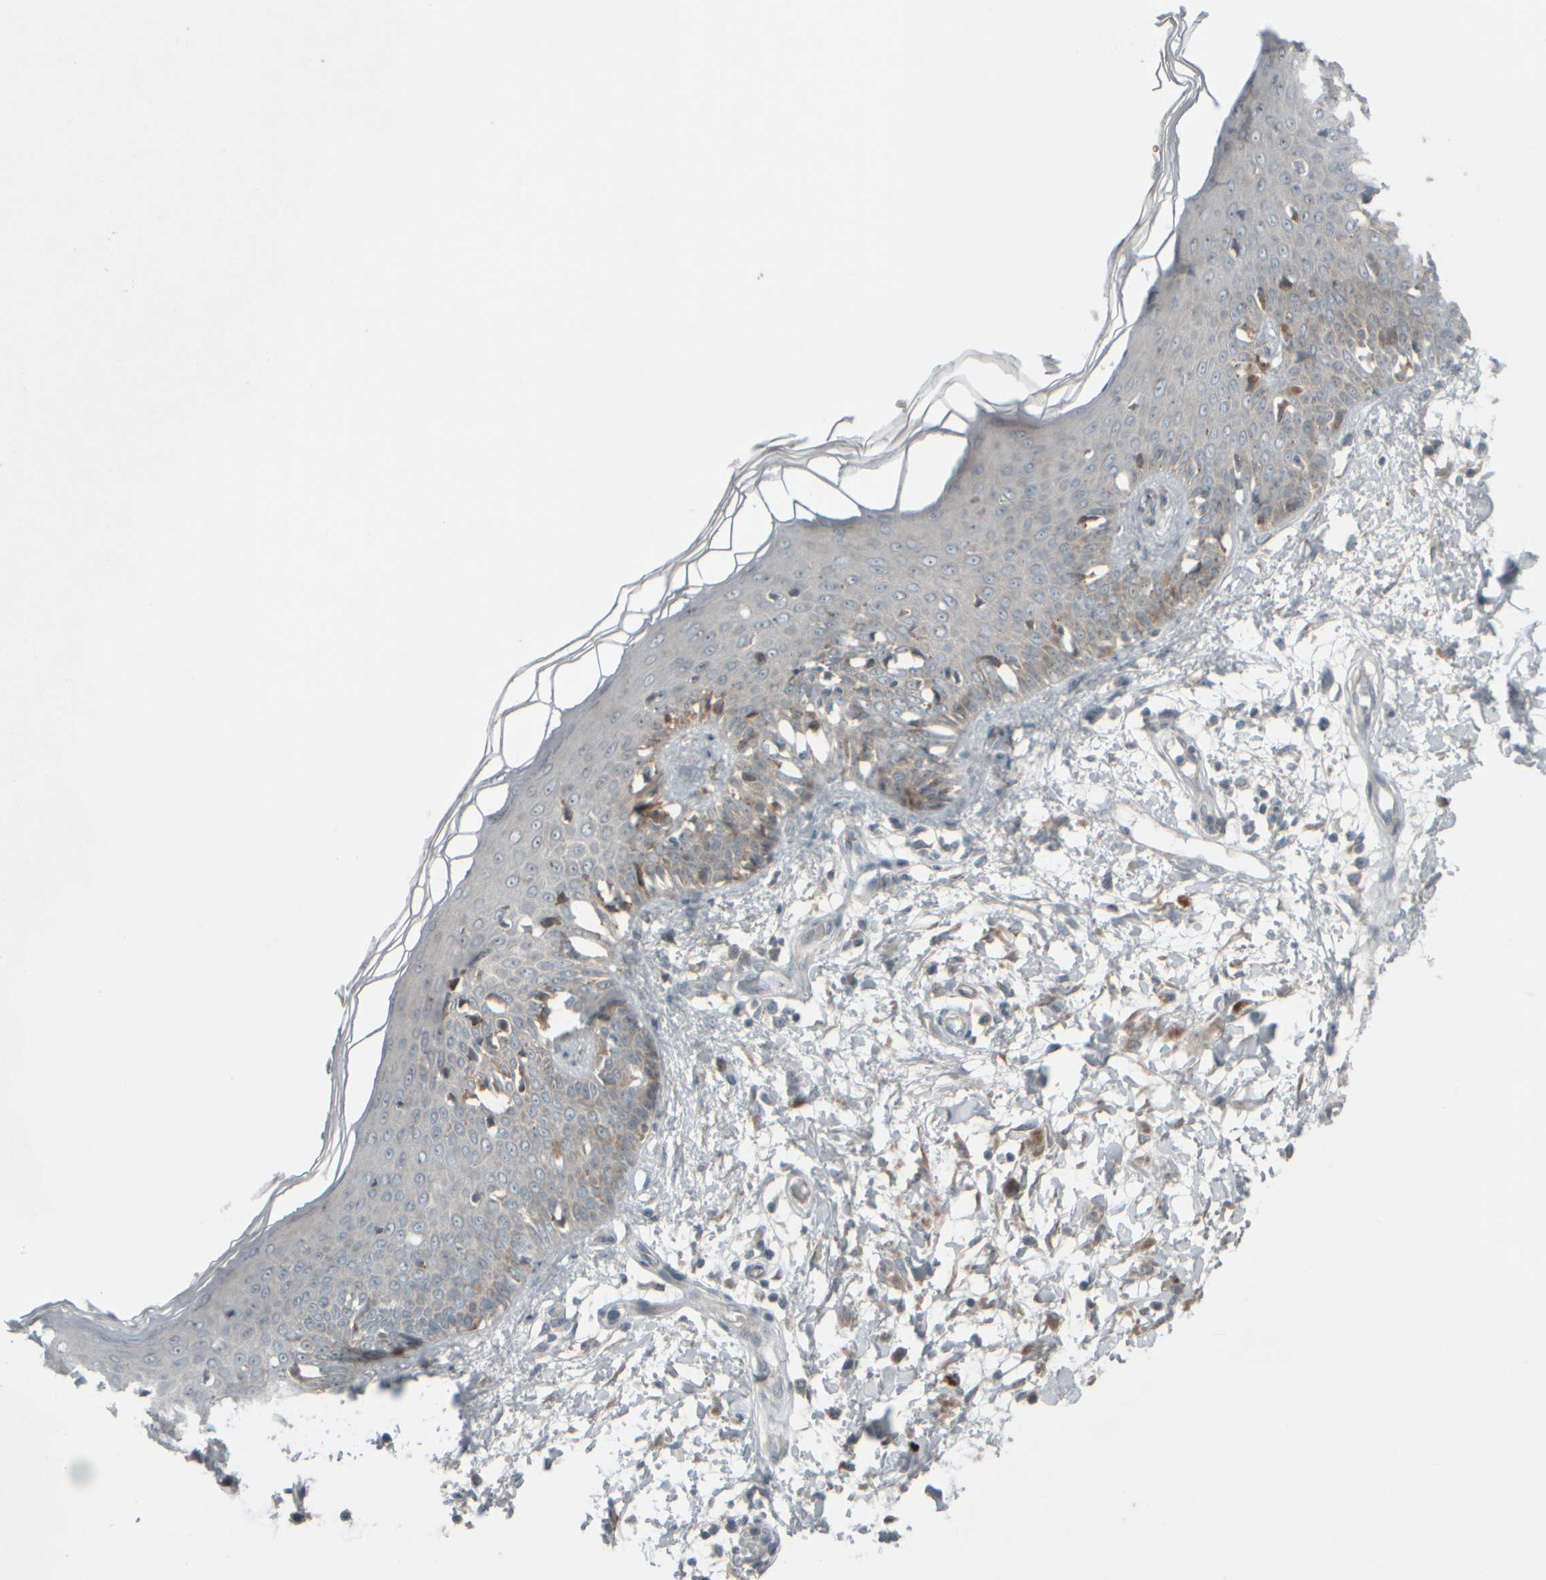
{"staining": {"intensity": "weak", "quantity": "<25%", "location": "cytoplasmic/membranous"}, "tissue": "skin", "cell_type": "Fibroblasts", "image_type": "normal", "snomed": [{"axis": "morphology", "description": "Normal tissue, NOS"}, {"axis": "morphology", "description": "Inflammation, NOS"}, {"axis": "topography", "description": "Skin"}], "caption": "Fibroblasts show no significant positivity in normal skin. The staining was performed using DAB (3,3'-diaminobenzidine) to visualize the protein expression in brown, while the nuclei were stained in blue with hematoxylin (Magnification: 20x).", "gene": "HGS", "patient": {"sex": "female", "age": 44}}